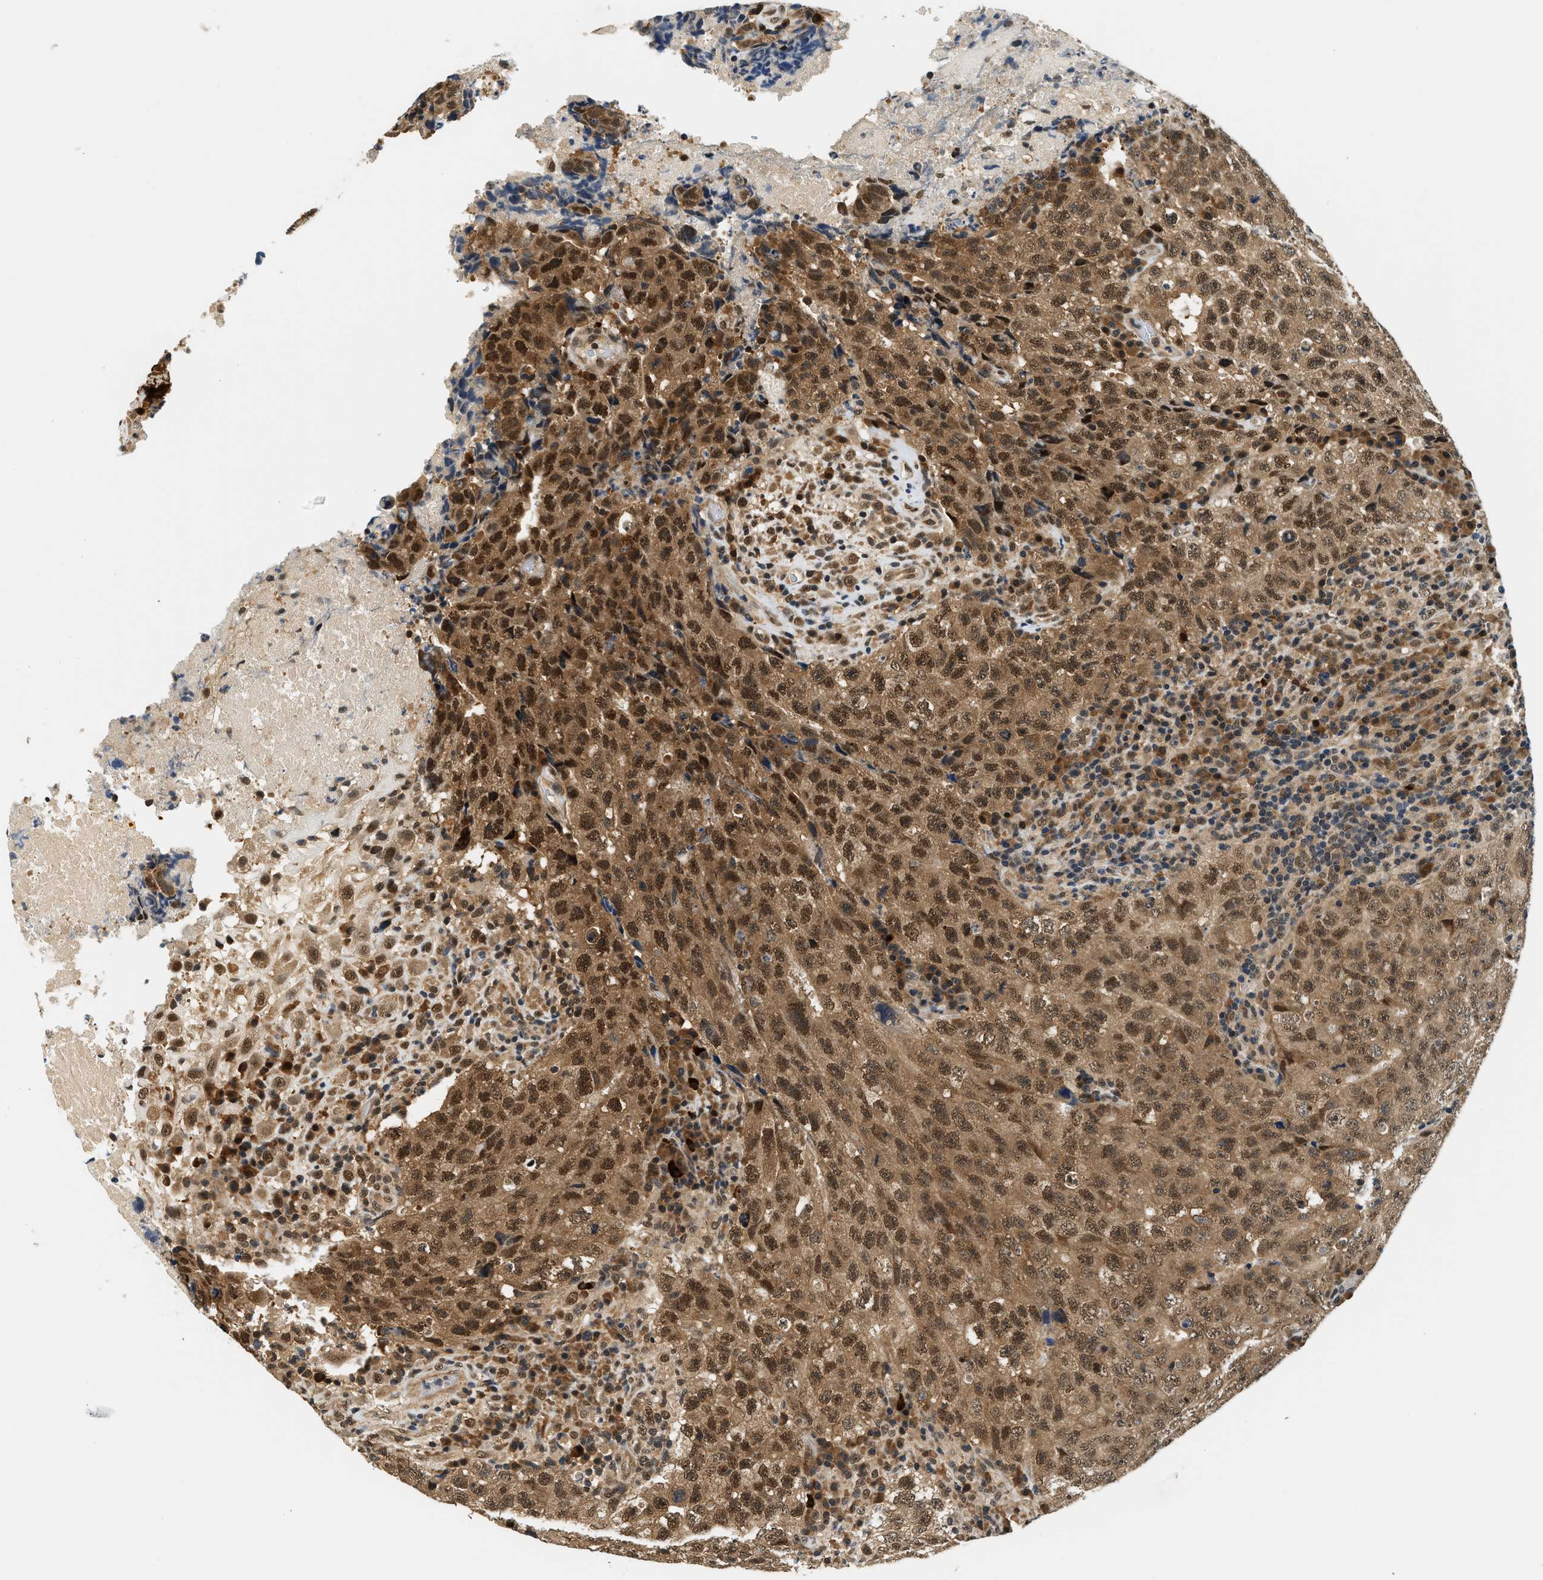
{"staining": {"intensity": "strong", "quantity": ">75%", "location": "cytoplasmic/membranous,nuclear"}, "tissue": "testis cancer", "cell_type": "Tumor cells", "image_type": "cancer", "snomed": [{"axis": "morphology", "description": "Necrosis, NOS"}, {"axis": "morphology", "description": "Carcinoma, Embryonal, NOS"}, {"axis": "topography", "description": "Testis"}], "caption": "A high-resolution photomicrograph shows immunohistochemistry (IHC) staining of testis cancer, which displays strong cytoplasmic/membranous and nuclear expression in approximately >75% of tumor cells.", "gene": "PSMD3", "patient": {"sex": "male", "age": 19}}